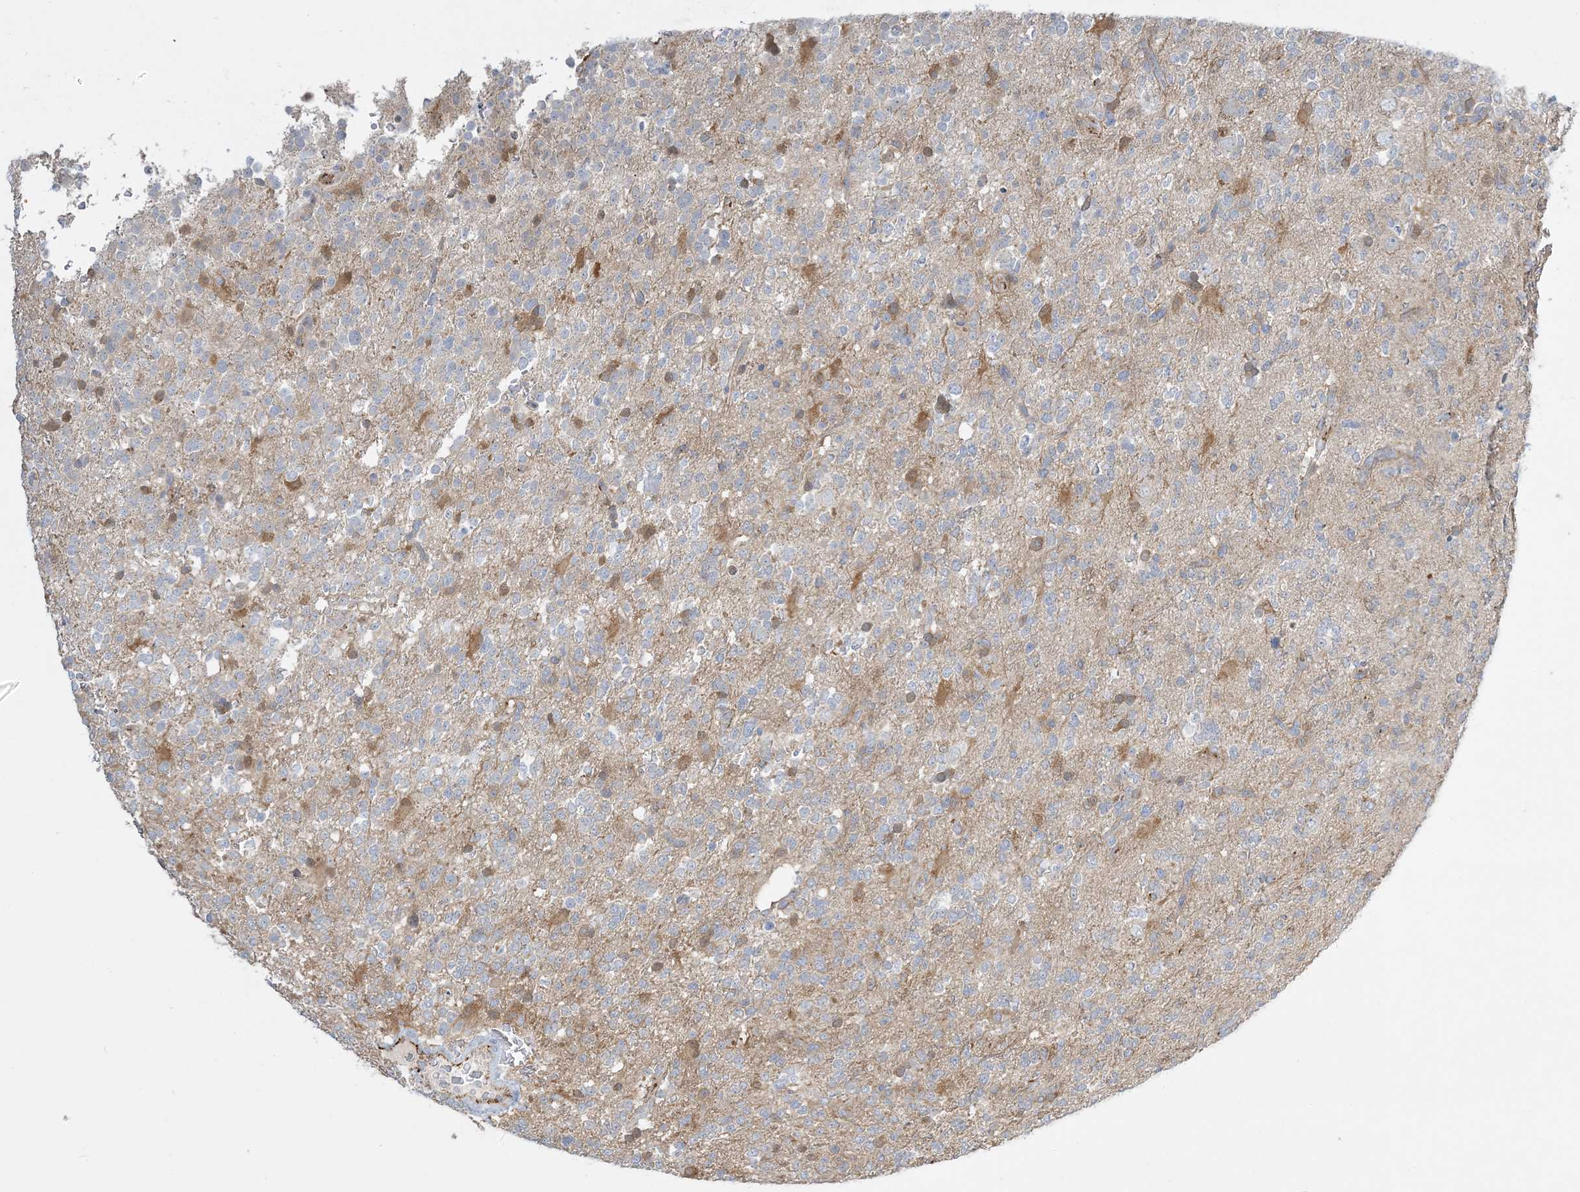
{"staining": {"intensity": "weak", "quantity": "<25%", "location": "cytoplasmic/membranous"}, "tissue": "glioma", "cell_type": "Tumor cells", "image_type": "cancer", "snomed": [{"axis": "morphology", "description": "Glioma, malignant, High grade"}, {"axis": "topography", "description": "Brain"}], "caption": "Malignant glioma (high-grade) was stained to show a protein in brown. There is no significant positivity in tumor cells.", "gene": "INPP1", "patient": {"sex": "female", "age": 62}}